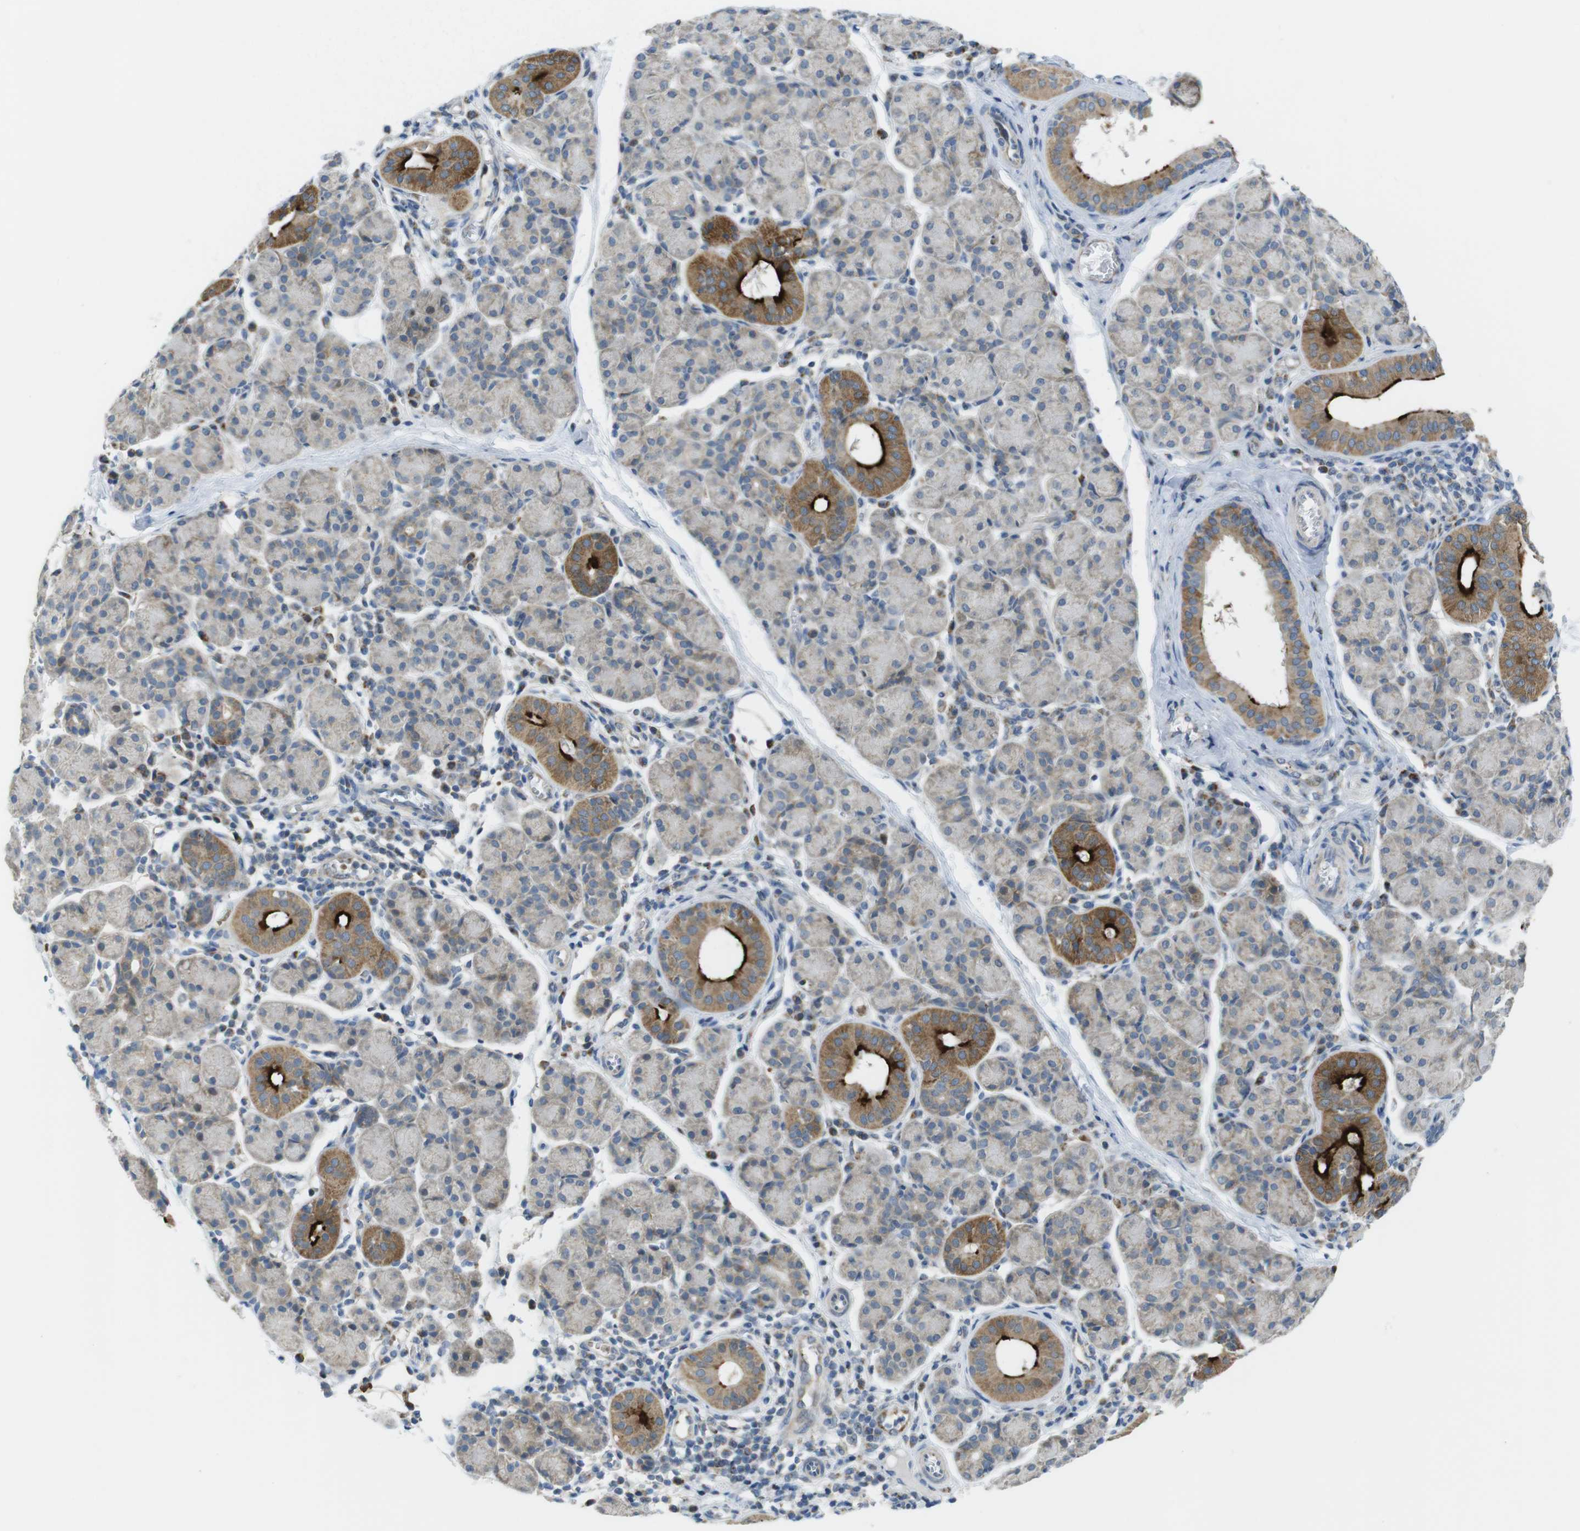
{"staining": {"intensity": "strong", "quantity": "<25%", "location": "cytoplasmic/membranous"}, "tissue": "salivary gland", "cell_type": "Glandular cells", "image_type": "normal", "snomed": [{"axis": "morphology", "description": "Normal tissue, NOS"}, {"axis": "morphology", "description": "Inflammation, NOS"}, {"axis": "topography", "description": "Lymph node"}, {"axis": "topography", "description": "Salivary gland"}], "caption": "Immunohistochemical staining of benign salivary gland shows <25% levels of strong cytoplasmic/membranous protein expression in approximately <25% of glandular cells.", "gene": "MARCHF1", "patient": {"sex": "male", "age": 3}}